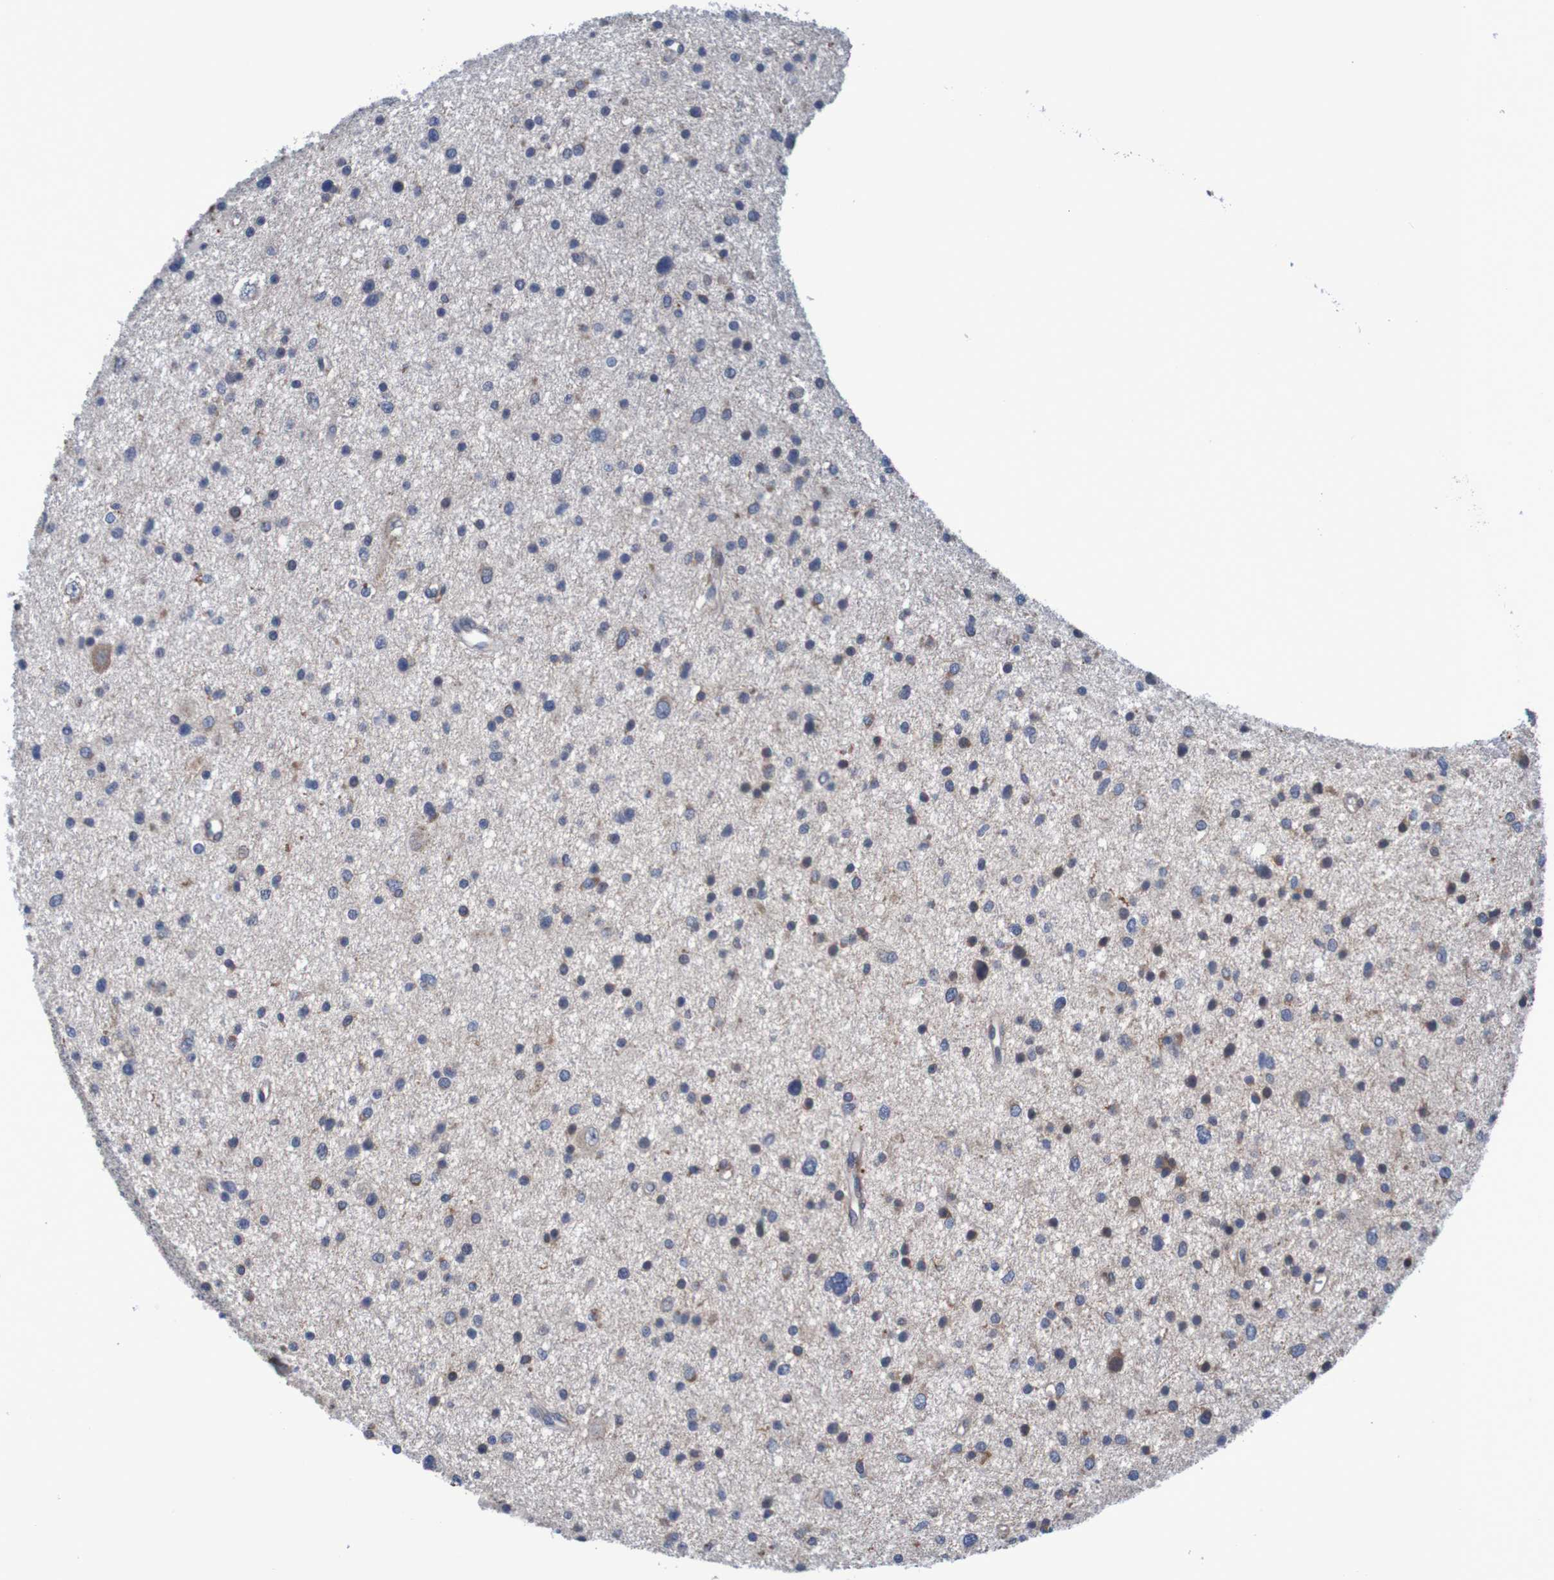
{"staining": {"intensity": "weak", "quantity": "<25%", "location": "cytoplasmic/membranous"}, "tissue": "glioma", "cell_type": "Tumor cells", "image_type": "cancer", "snomed": [{"axis": "morphology", "description": "Glioma, malignant, Low grade"}, {"axis": "topography", "description": "Brain"}], "caption": "IHC image of neoplastic tissue: human malignant glioma (low-grade) stained with DAB (3,3'-diaminobenzidine) demonstrates no significant protein expression in tumor cells.", "gene": "CLDN18", "patient": {"sex": "female", "age": 37}}